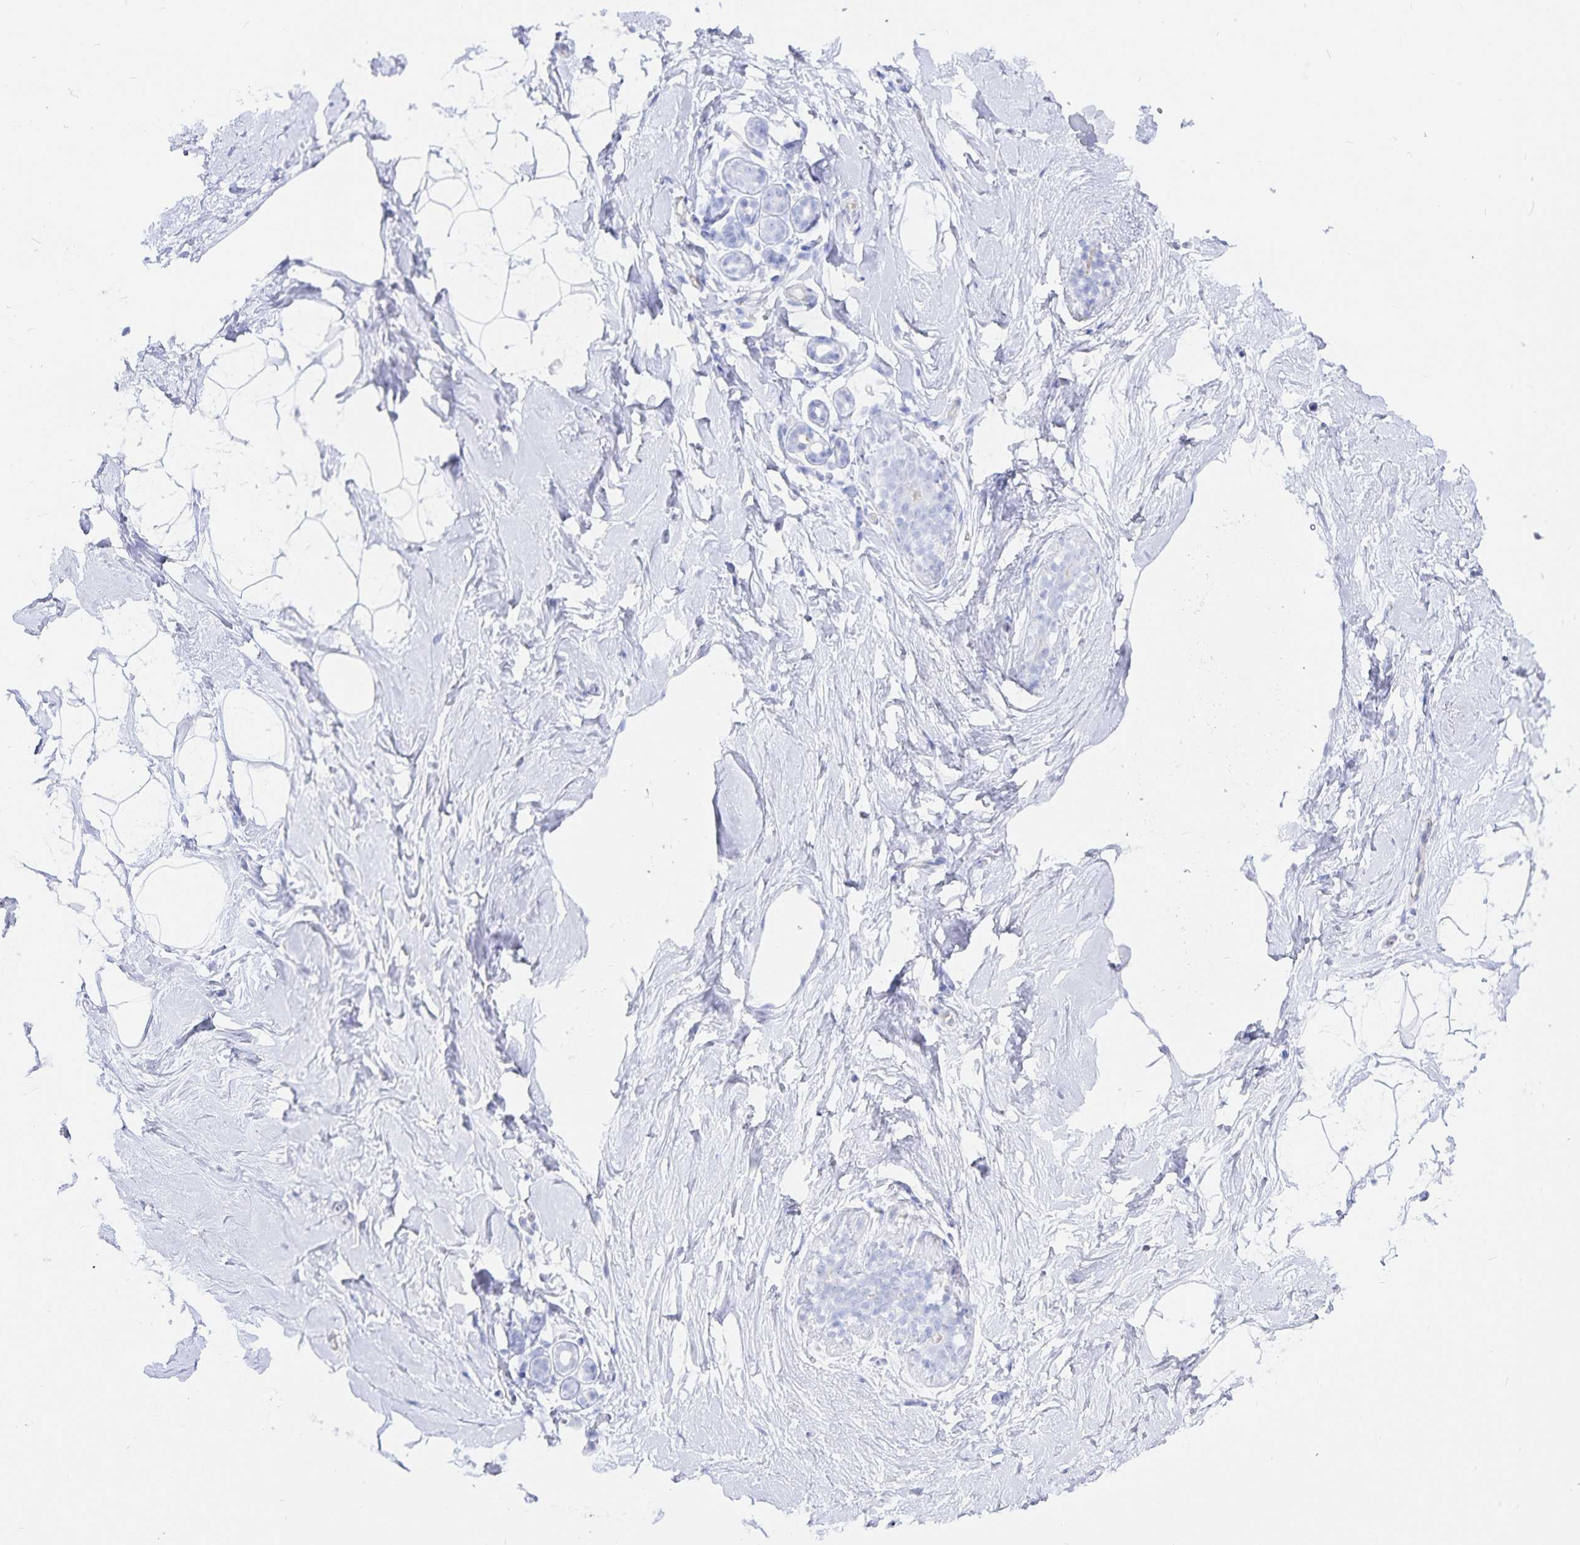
{"staining": {"intensity": "negative", "quantity": "none", "location": "none"}, "tissue": "breast", "cell_type": "Adipocytes", "image_type": "normal", "snomed": [{"axis": "morphology", "description": "Normal tissue, NOS"}, {"axis": "topography", "description": "Breast"}], "caption": "The image exhibits no significant staining in adipocytes of breast.", "gene": "INSL5", "patient": {"sex": "female", "age": 32}}